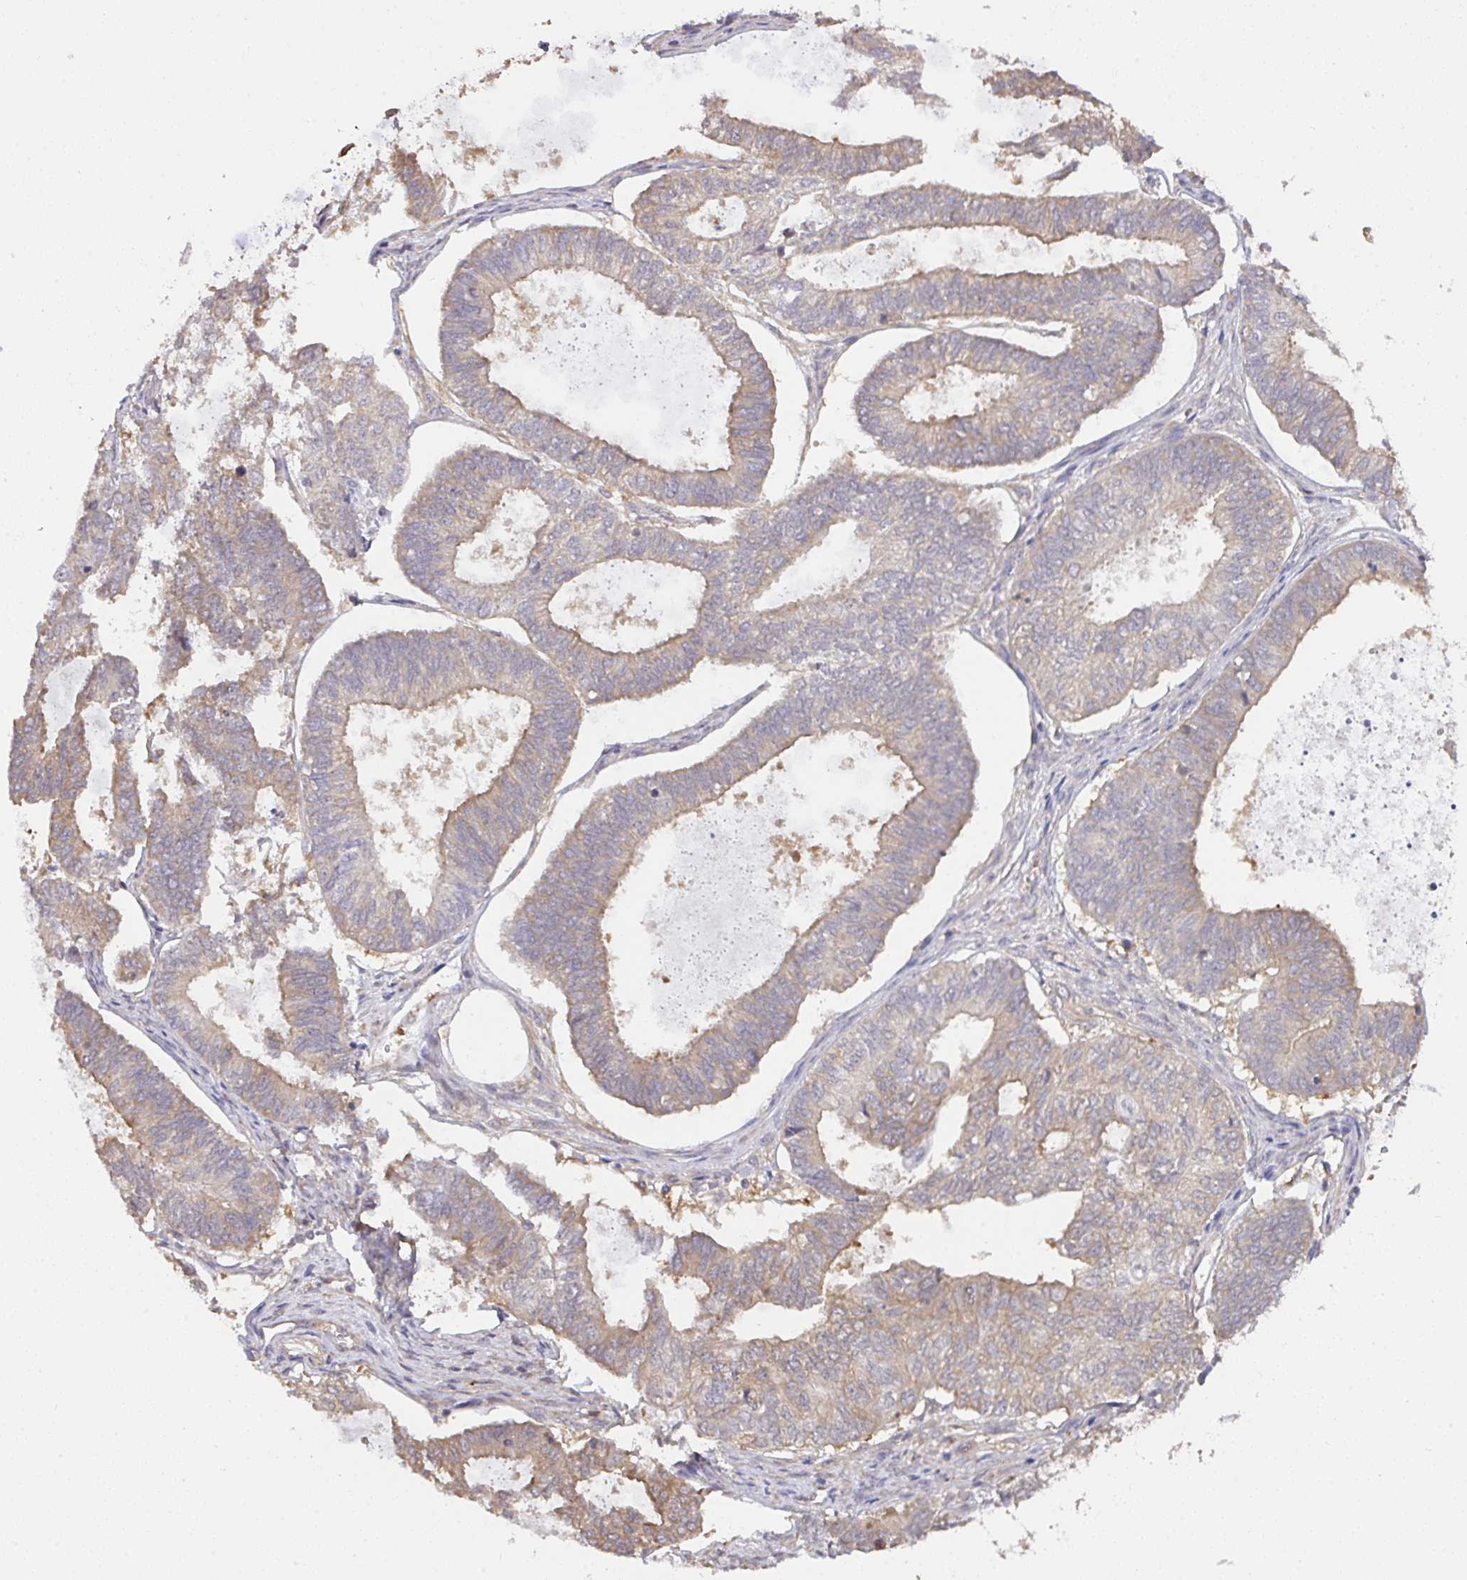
{"staining": {"intensity": "weak", "quantity": "25%-75%", "location": "cytoplasmic/membranous"}, "tissue": "ovarian cancer", "cell_type": "Tumor cells", "image_type": "cancer", "snomed": [{"axis": "morphology", "description": "Carcinoma, endometroid"}, {"axis": "topography", "description": "Ovary"}], "caption": "Protein staining of ovarian endometroid carcinoma tissue displays weak cytoplasmic/membranous positivity in about 25%-75% of tumor cells. (DAB IHC, brown staining for protein, blue staining for nuclei).", "gene": "C12orf57", "patient": {"sex": "female", "age": 64}}